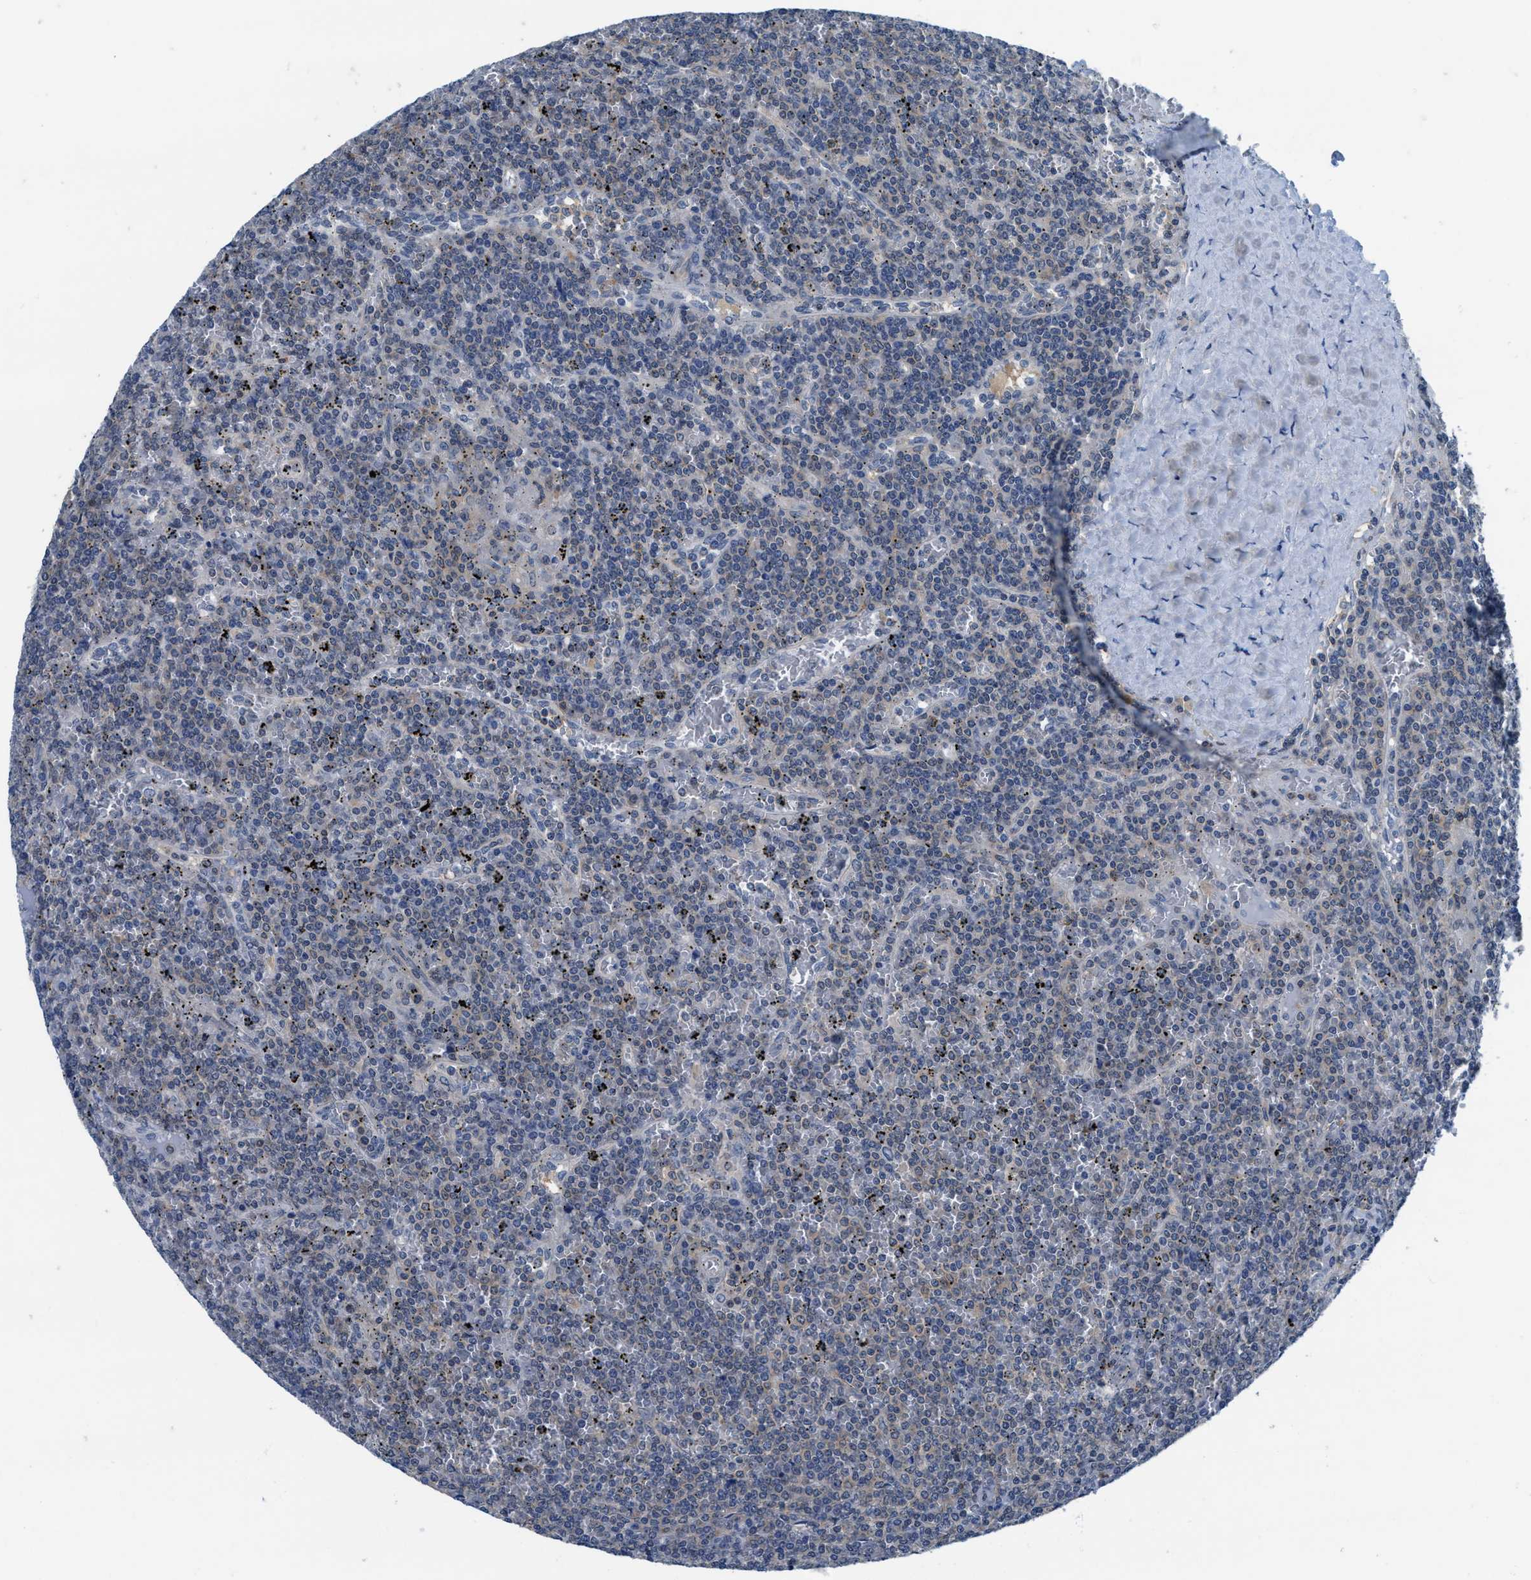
{"staining": {"intensity": "negative", "quantity": "none", "location": "none"}, "tissue": "lymphoma", "cell_type": "Tumor cells", "image_type": "cancer", "snomed": [{"axis": "morphology", "description": "Malignant lymphoma, non-Hodgkin's type, Low grade"}, {"axis": "topography", "description": "Spleen"}], "caption": "Tumor cells are negative for protein expression in human lymphoma.", "gene": "NUDT5", "patient": {"sex": "female", "age": 19}}